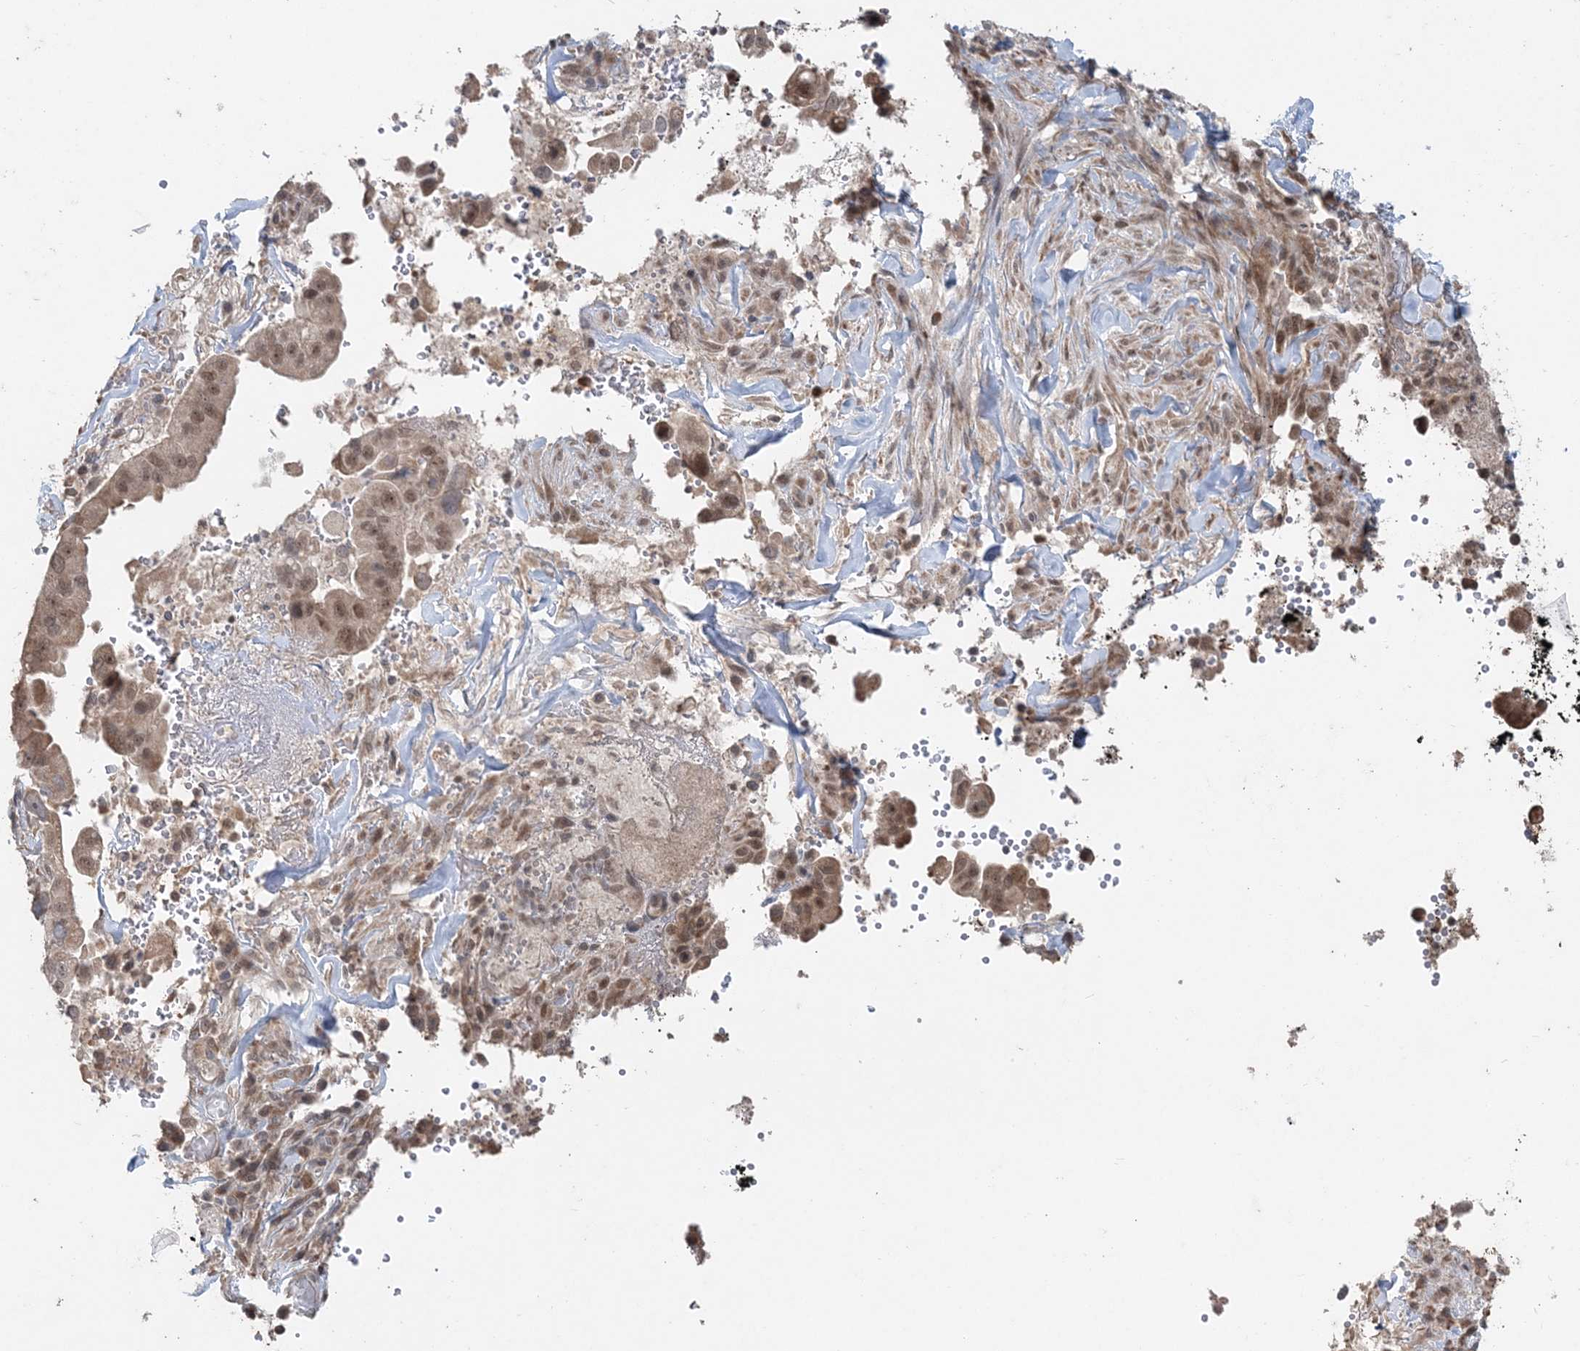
{"staining": {"intensity": "moderate", "quantity": ">75%", "location": "nuclear"}, "tissue": "pancreatic cancer", "cell_type": "Tumor cells", "image_type": "cancer", "snomed": [{"axis": "morphology", "description": "Inflammation, NOS"}, {"axis": "morphology", "description": "Adenocarcinoma, NOS"}, {"axis": "topography", "description": "Pancreas"}], "caption": "This is an image of IHC staining of adenocarcinoma (pancreatic), which shows moderate positivity in the nuclear of tumor cells.", "gene": "SLU7", "patient": {"sex": "female", "age": 56}}